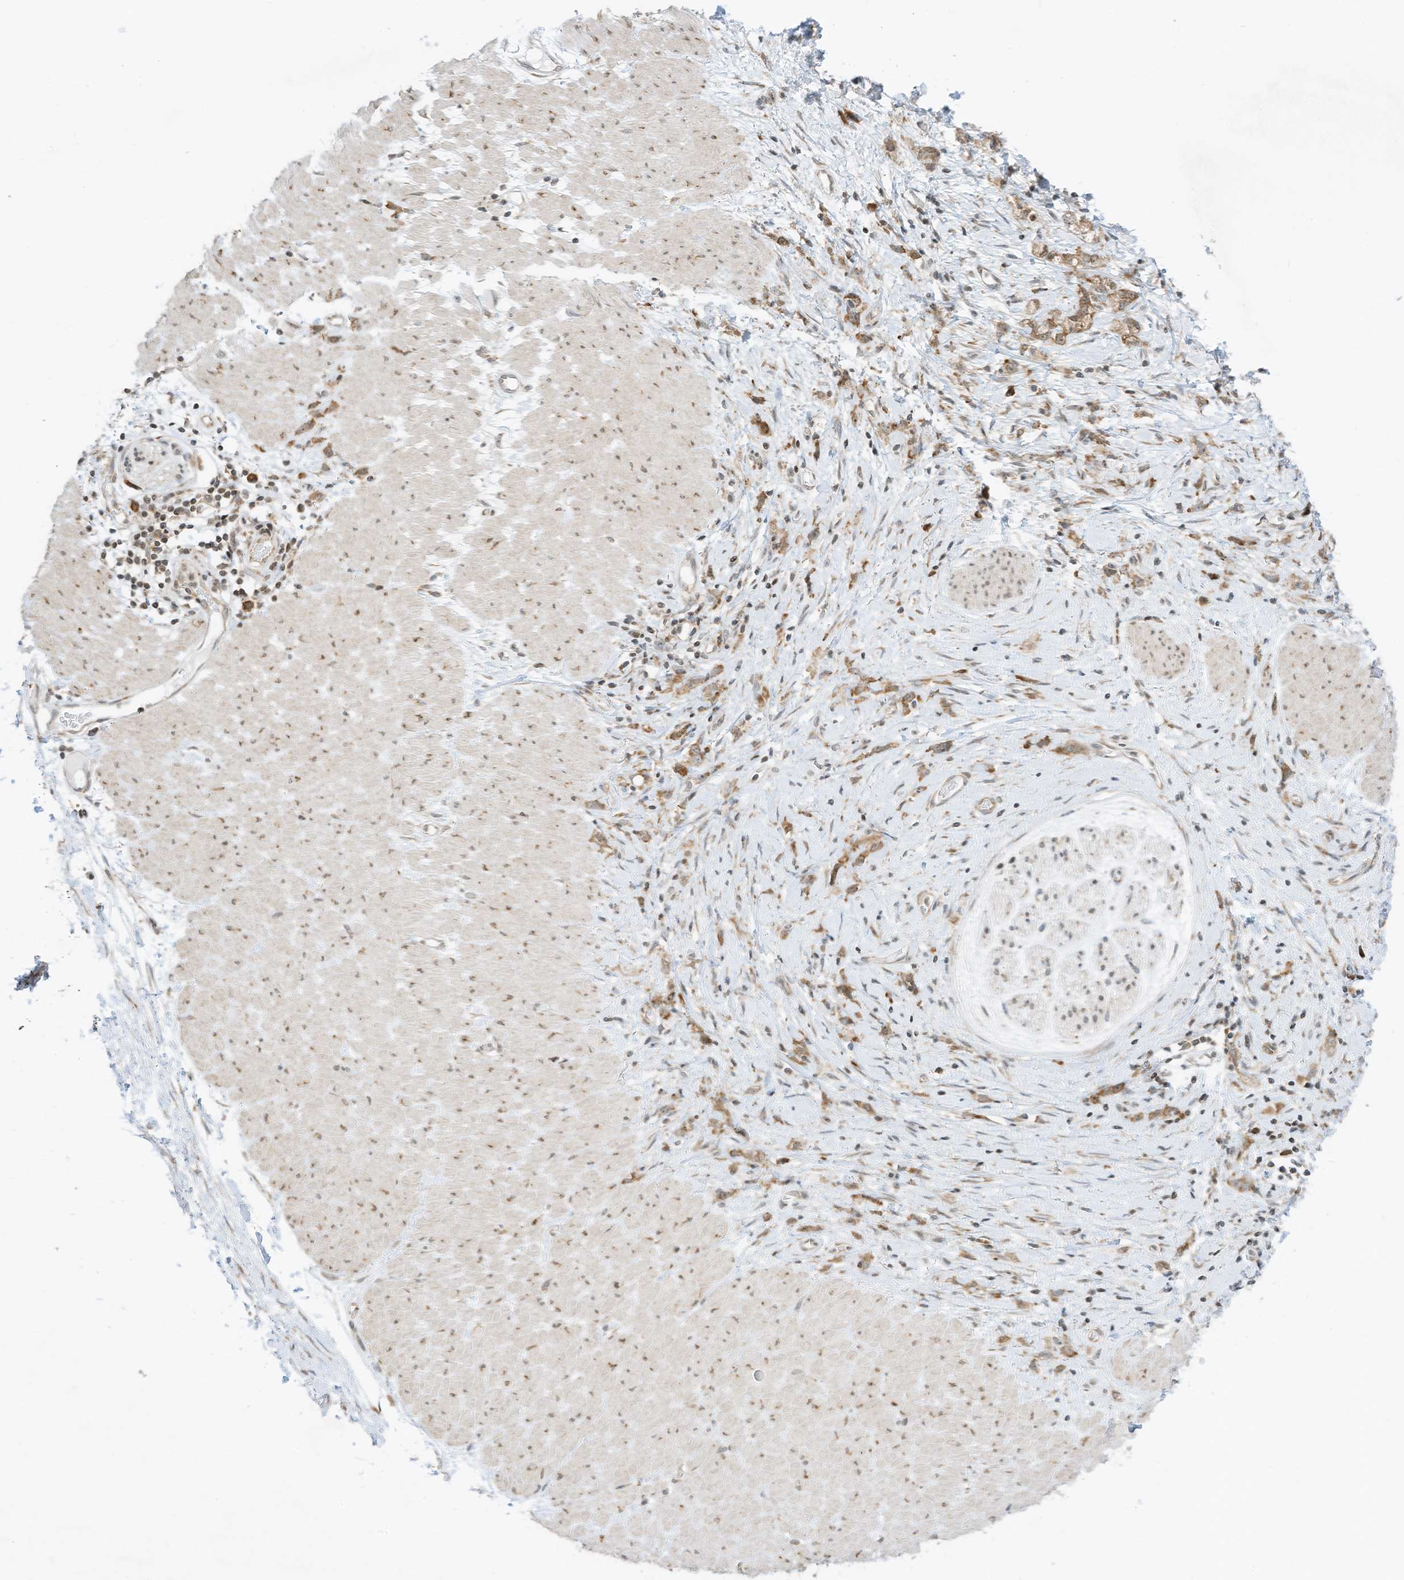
{"staining": {"intensity": "moderate", "quantity": ">75%", "location": "cytoplasmic/membranous"}, "tissue": "stomach cancer", "cell_type": "Tumor cells", "image_type": "cancer", "snomed": [{"axis": "morphology", "description": "Adenocarcinoma, NOS"}, {"axis": "topography", "description": "Stomach"}], "caption": "Stomach adenocarcinoma stained for a protein (brown) reveals moderate cytoplasmic/membranous positive positivity in about >75% of tumor cells.", "gene": "EDF1", "patient": {"sex": "female", "age": 76}}